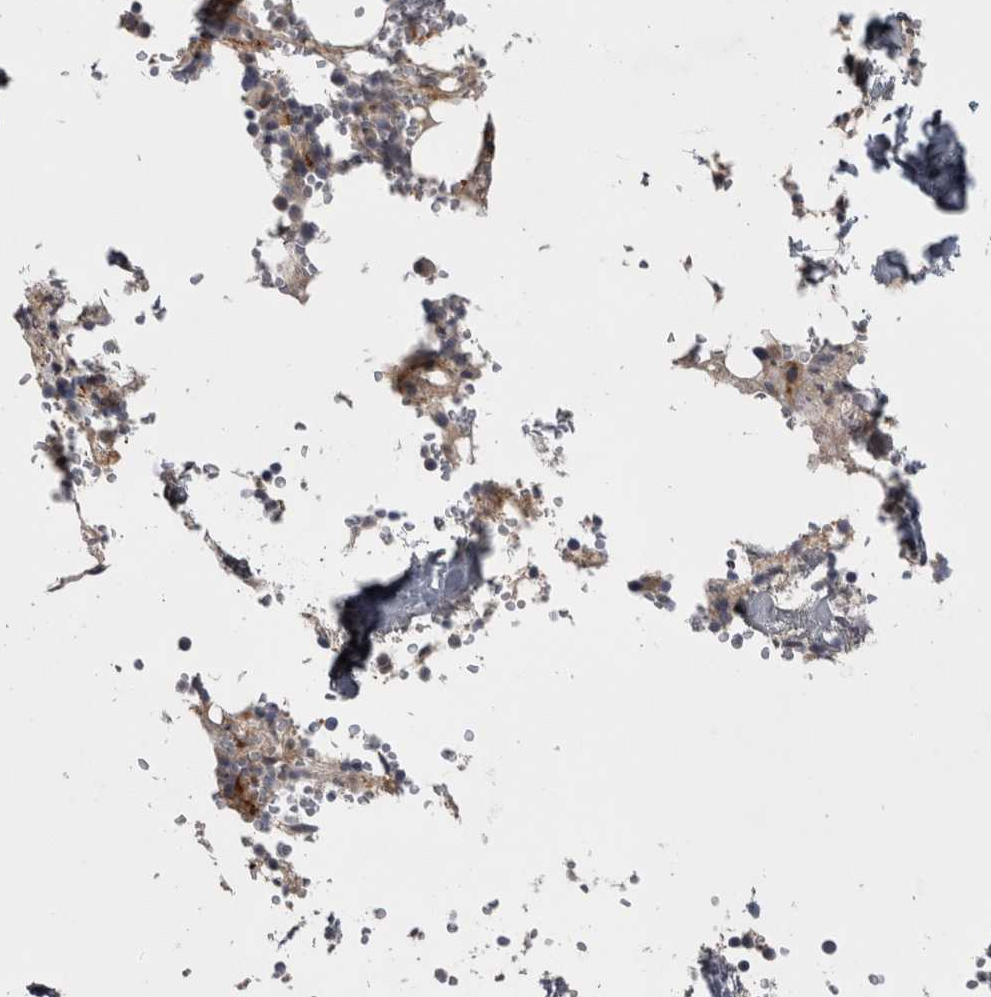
{"staining": {"intensity": "weak", "quantity": "<25%", "location": "cytoplasmic/membranous"}, "tissue": "bone marrow", "cell_type": "Hematopoietic cells", "image_type": "normal", "snomed": [{"axis": "morphology", "description": "Normal tissue, NOS"}, {"axis": "topography", "description": "Bone marrow"}], "caption": "Immunohistochemistry of benign human bone marrow reveals no expression in hematopoietic cells. (Brightfield microscopy of DAB (3,3'-diaminobenzidine) IHC at high magnification).", "gene": "PRKCI", "patient": {"sex": "male", "age": 70}}